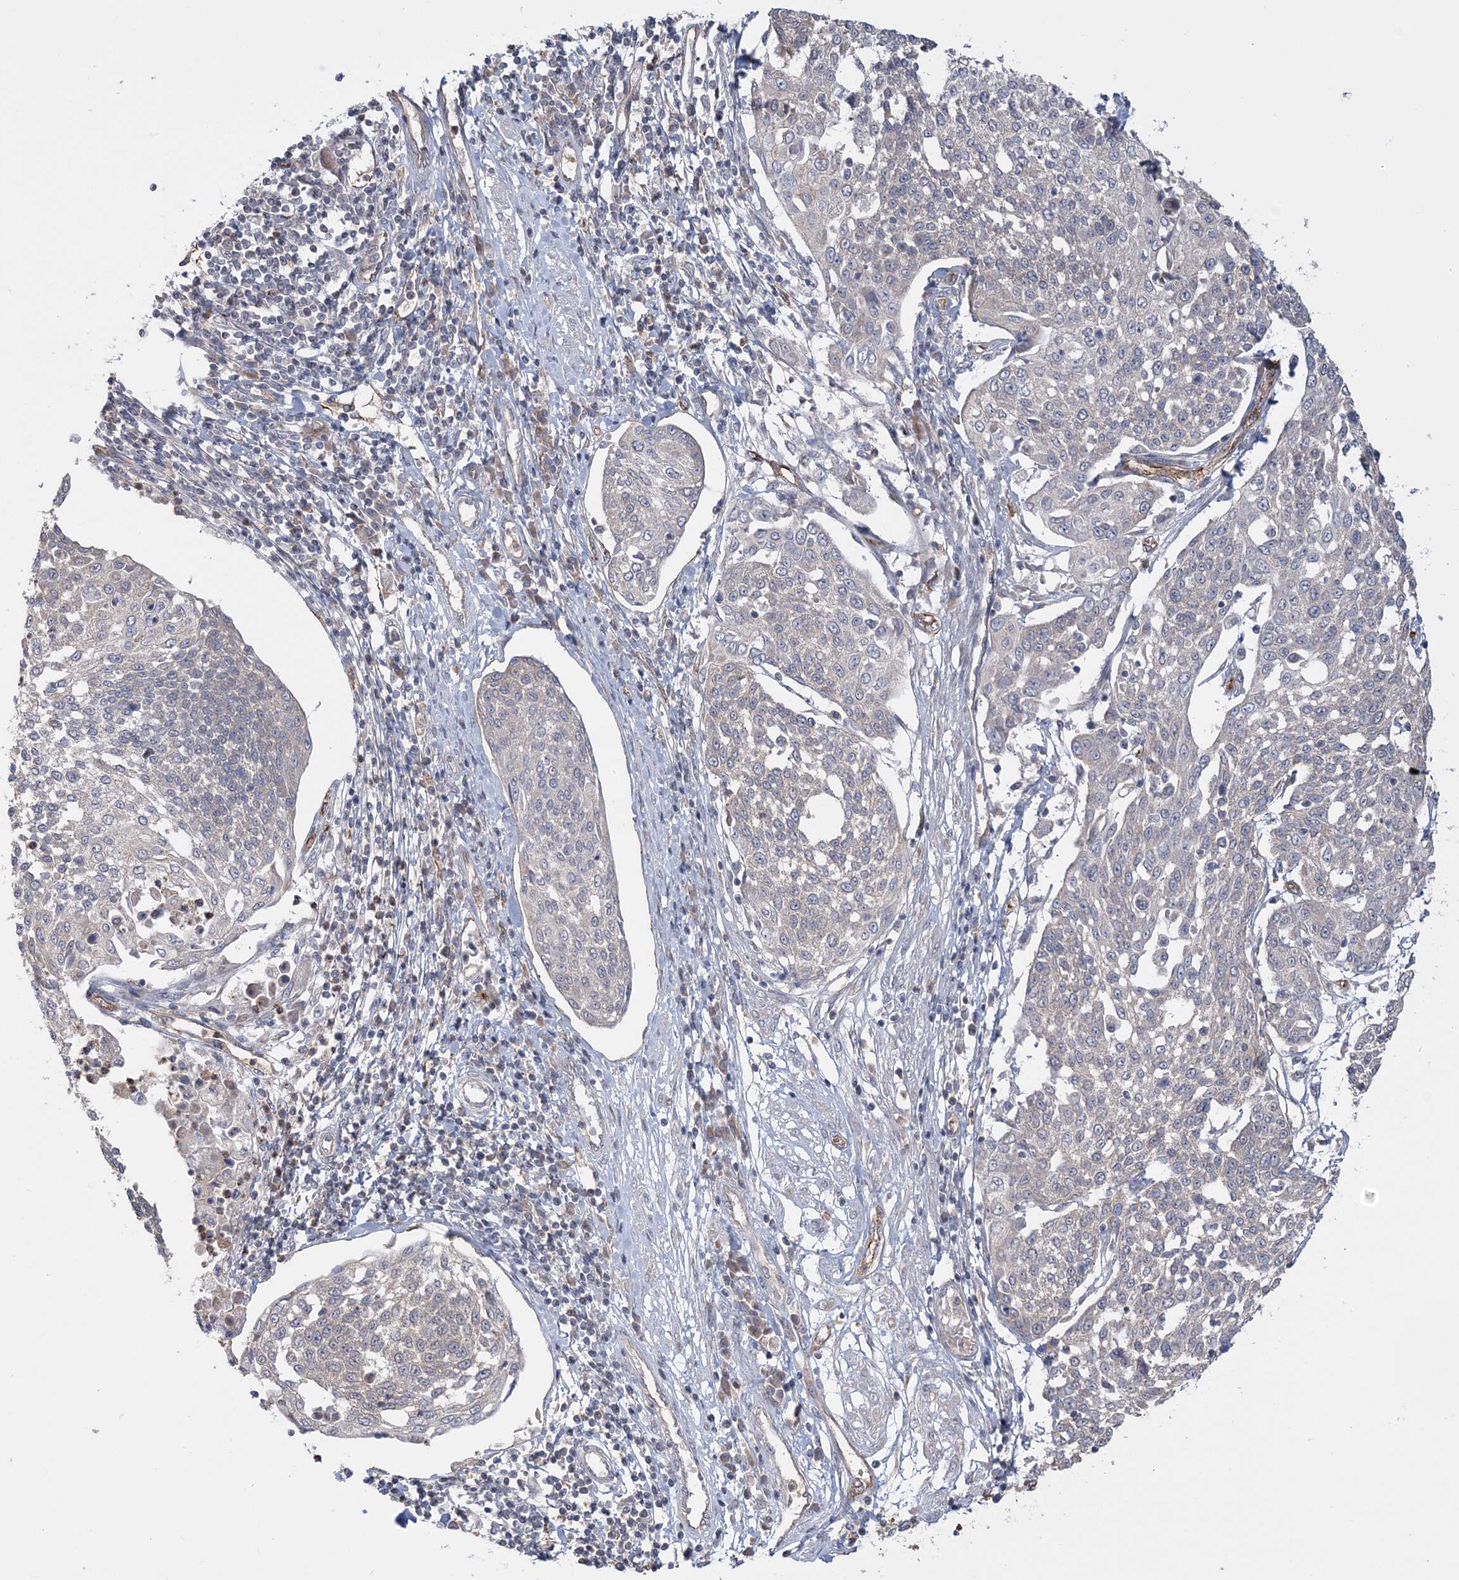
{"staining": {"intensity": "negative", "quantity": "none", "location": "none"}, "tissue": "cervical cancer", "cell_type": "Tumor cells", "image_type": "cancer", "snomed": [{"axis": "morphology", "description": "Squamous cell carcinoma, NOS"}, {"axis": "topography", "description": "Cervix"}], "caption": "An image of human cervical squamous cell carcinoma is negative for staining in tumor cells.", "gene": "FARSB", "patient": {"sex": "female", "age": 34}}